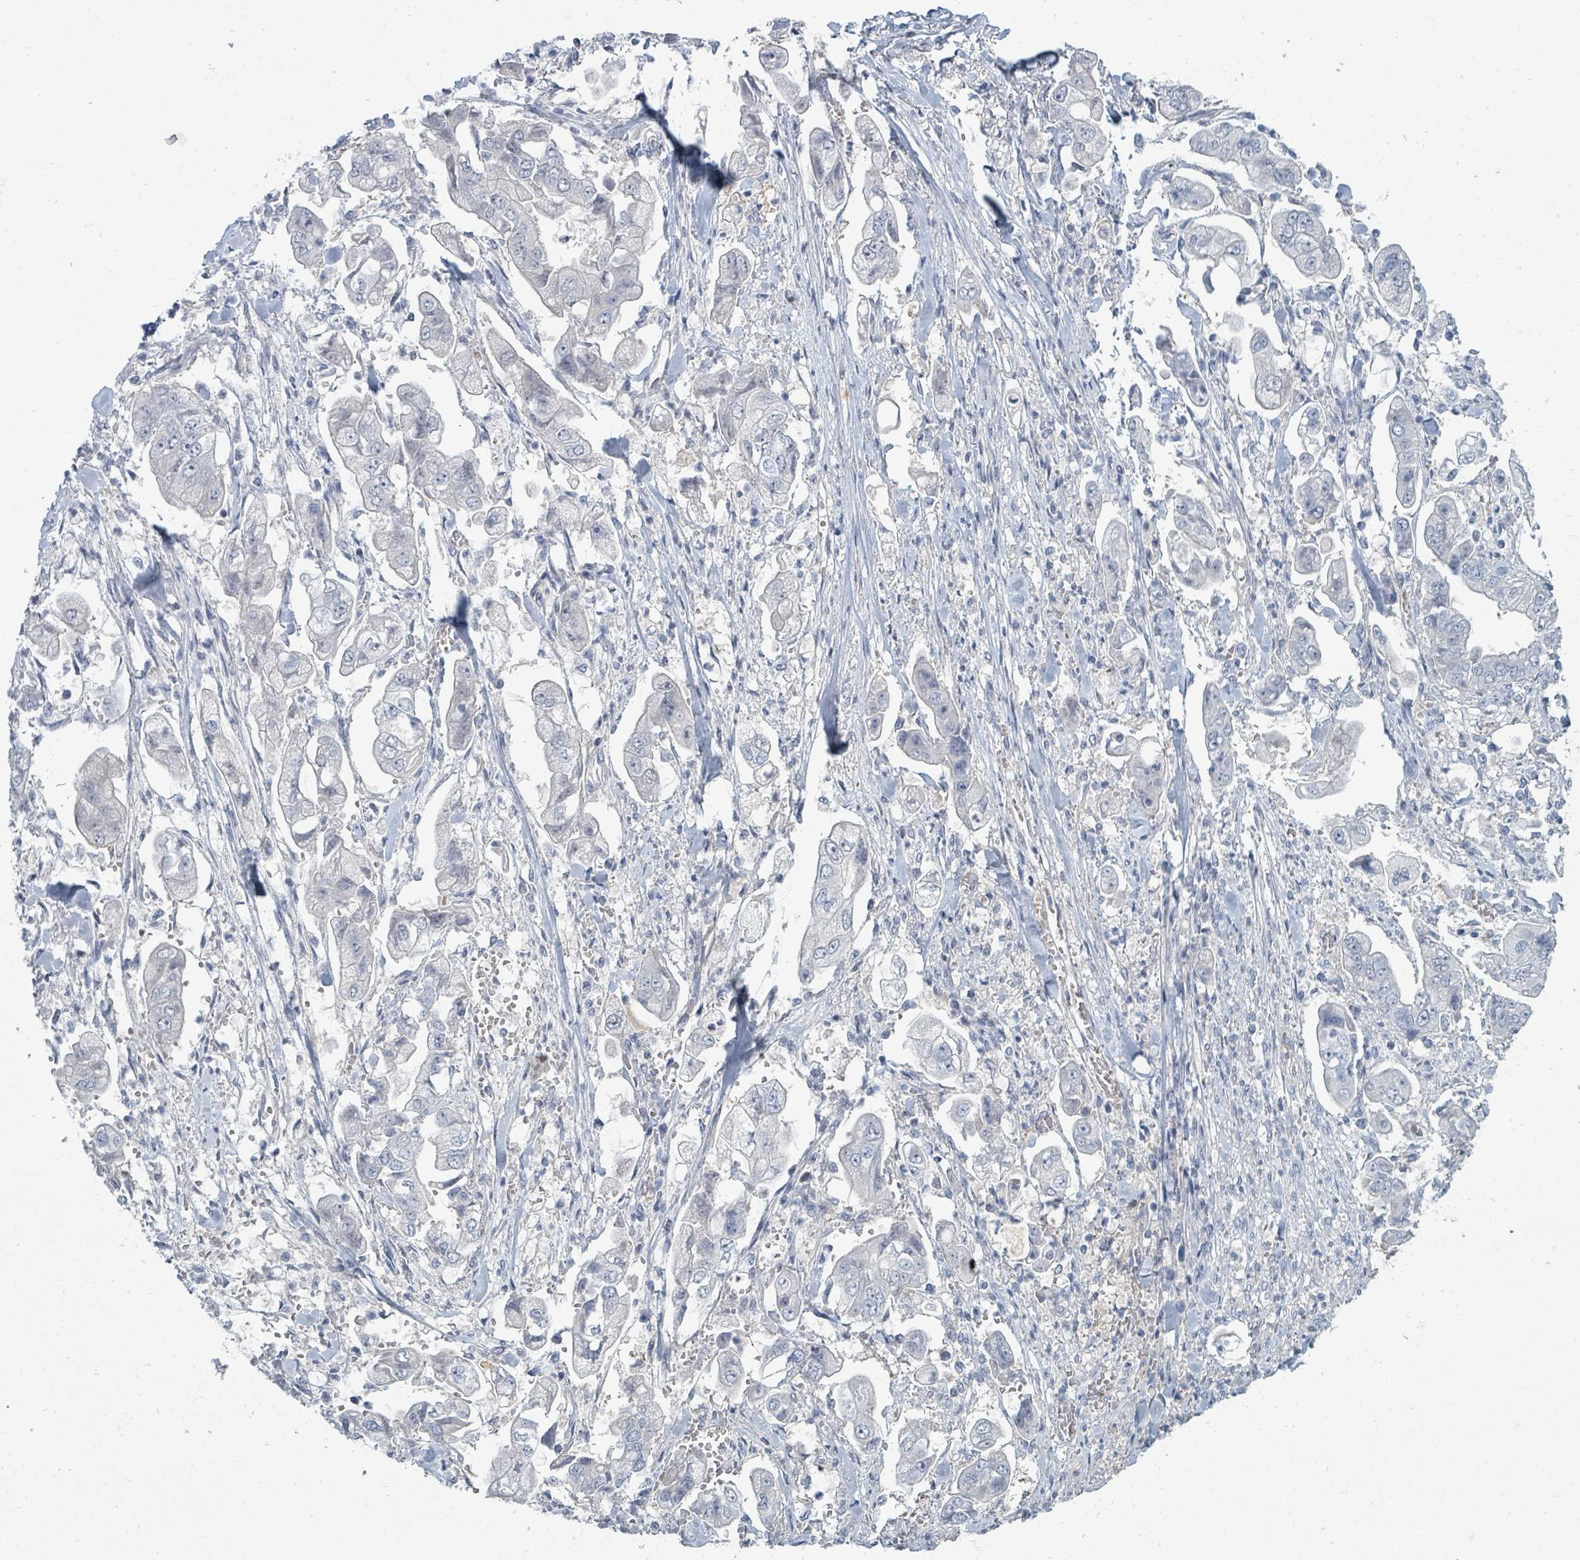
{"staining": {"intensity": "negative", "quantity": "none", "location": "none"}, "tissue": "stomach cancer", "cell_type": "Tumor cells", "image_type": "cancer", "snomed": [{"axis": "morphology", "description": "Adenocarcinoma, NOS"}, {"axis": "topography", "description": "Stomach"}], "caption": "There is no significant staining in tumor cells of stomach adenocarcinoma.", "gene": "SLC25A45", "patient": {"sex": "male", "age": 62}}